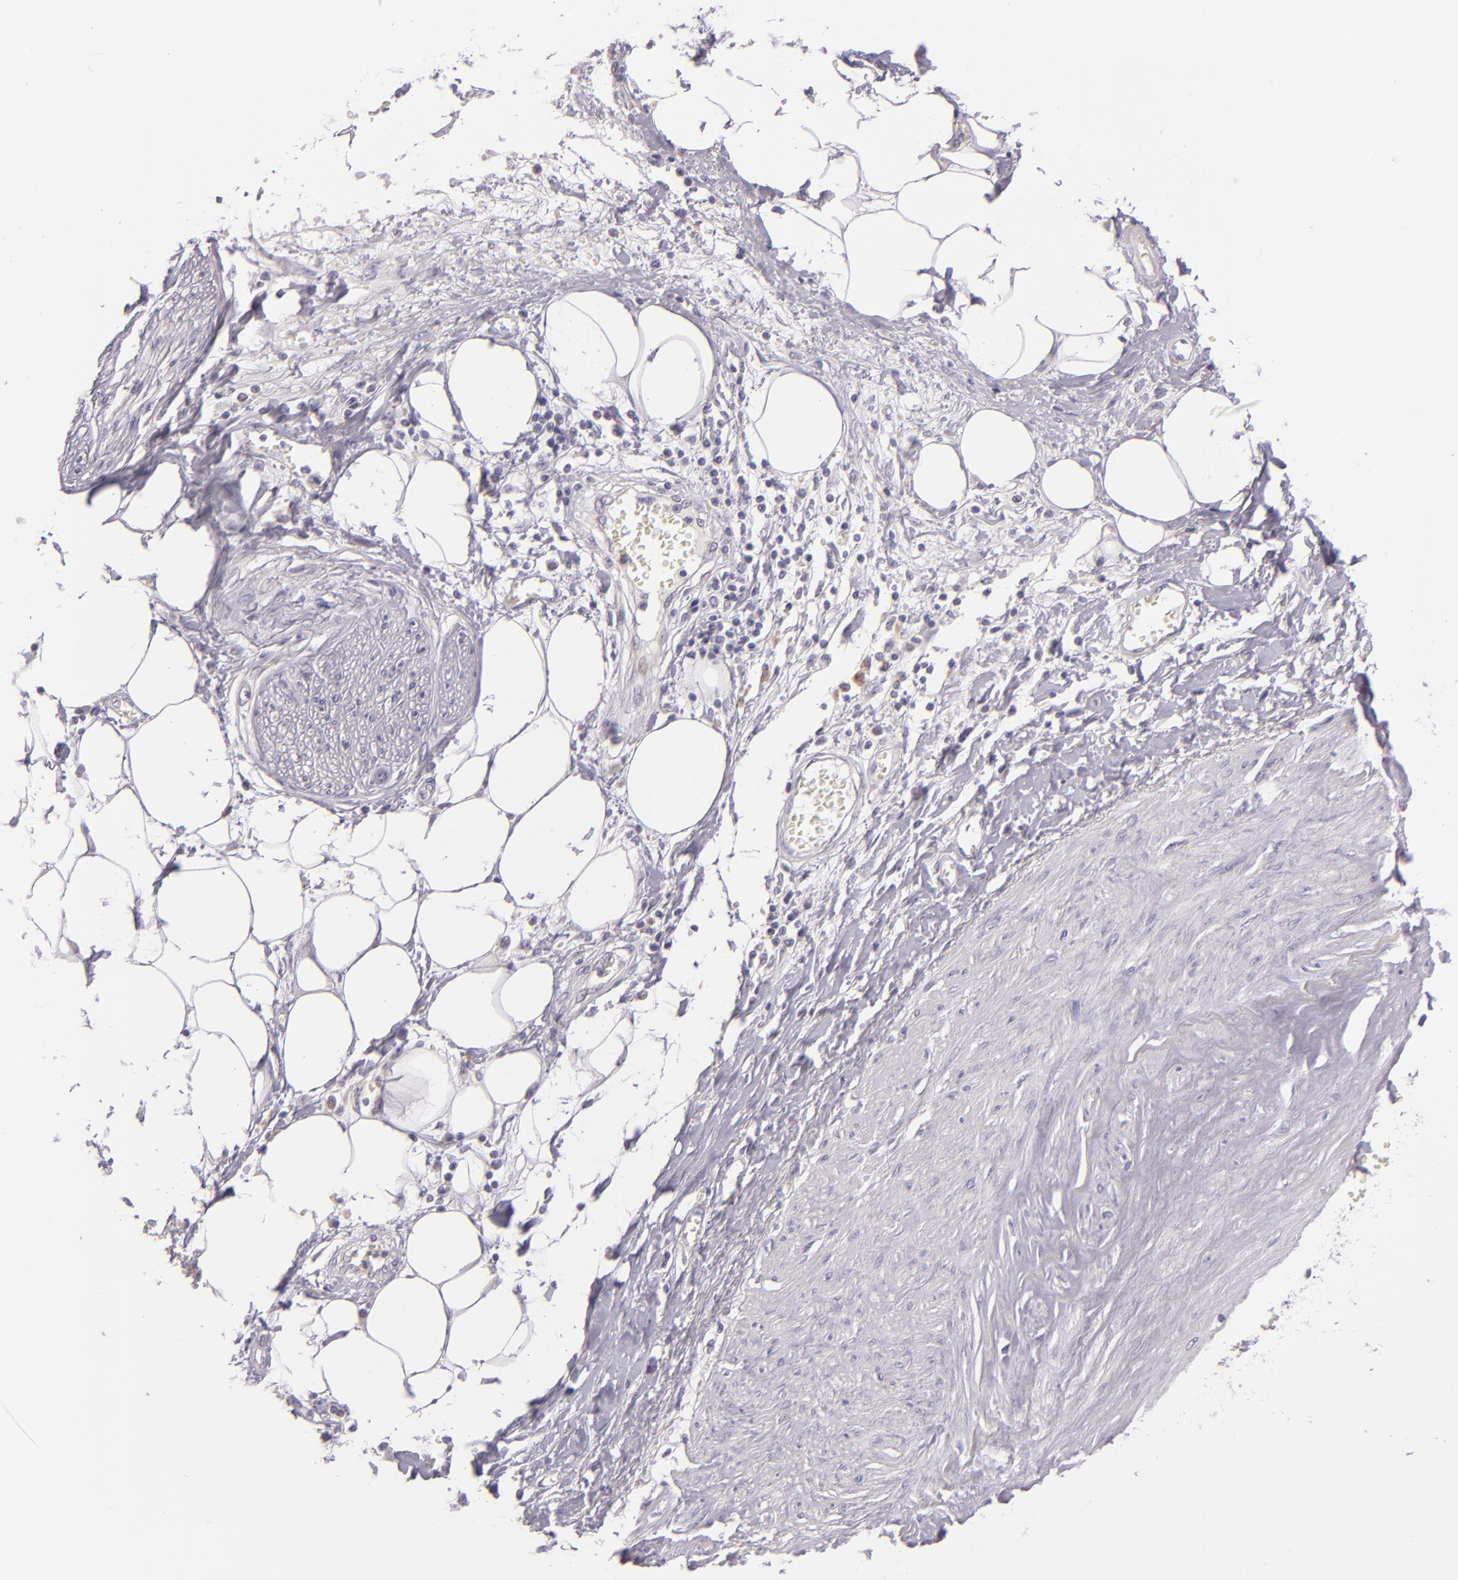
{"staining": {"intensity": "negative", "quantity": "none", "location": "none"}, "tissue": "pancreatic cancer", "cell_type": "Tumor cells", "image_type": "cancer", "snomed": [{"axis": "morphology", "description": "Adenocarcinoma, NOS"}, {"axis": "topography", "description": "Pancreas"}], "caption": "The micrograph shows no significant expression in tumor cells of pancreatic cancer (adenocarcinoma).", "gene": "CSE1L", "patient": {"sex": "female", "age": 70}}